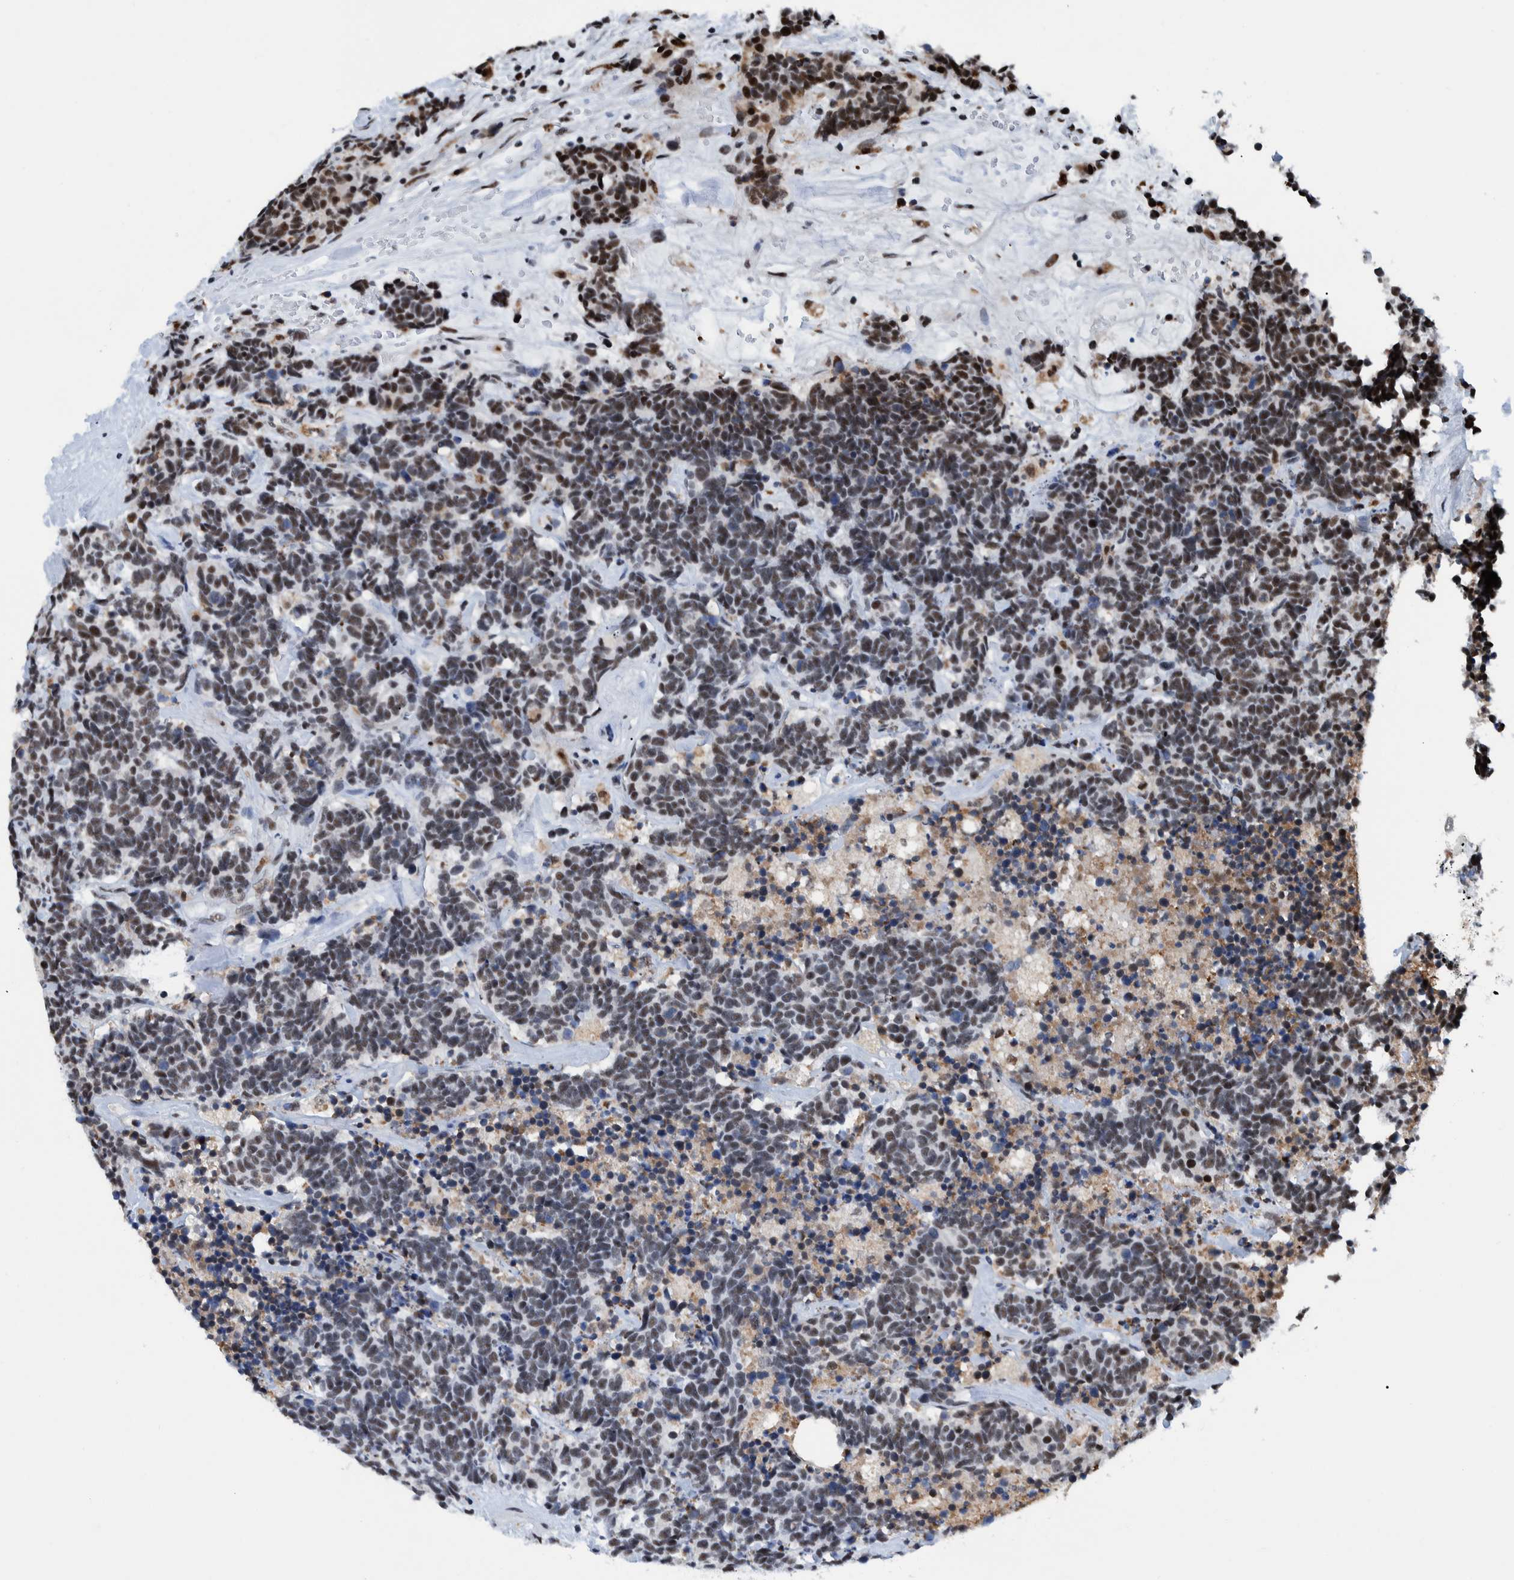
{"staining": {"intensity": "moderate", "quantity": ">75%", "location": "nuclear"}, "tissue": "carcinoid", "cell_type": "Tumor cells", "image_type": "cancer", "snomed": [{"axis": "morphology", "description": "Carcinoma, NOS"}, {"axis": "morphology", "description": "Carcinoid, malignant, NOS"}, {"axis": "topography", "description": "Urinary bladder"}], "caption": "A histopathology image showing moderate nuclear positivity in approximately >75% of tumor cells in malignant carcinoid, as visualized by brown immunohistochemical staining.", "gene": "EFTUD2", "patient": {"sex": "male", "age": 57}}